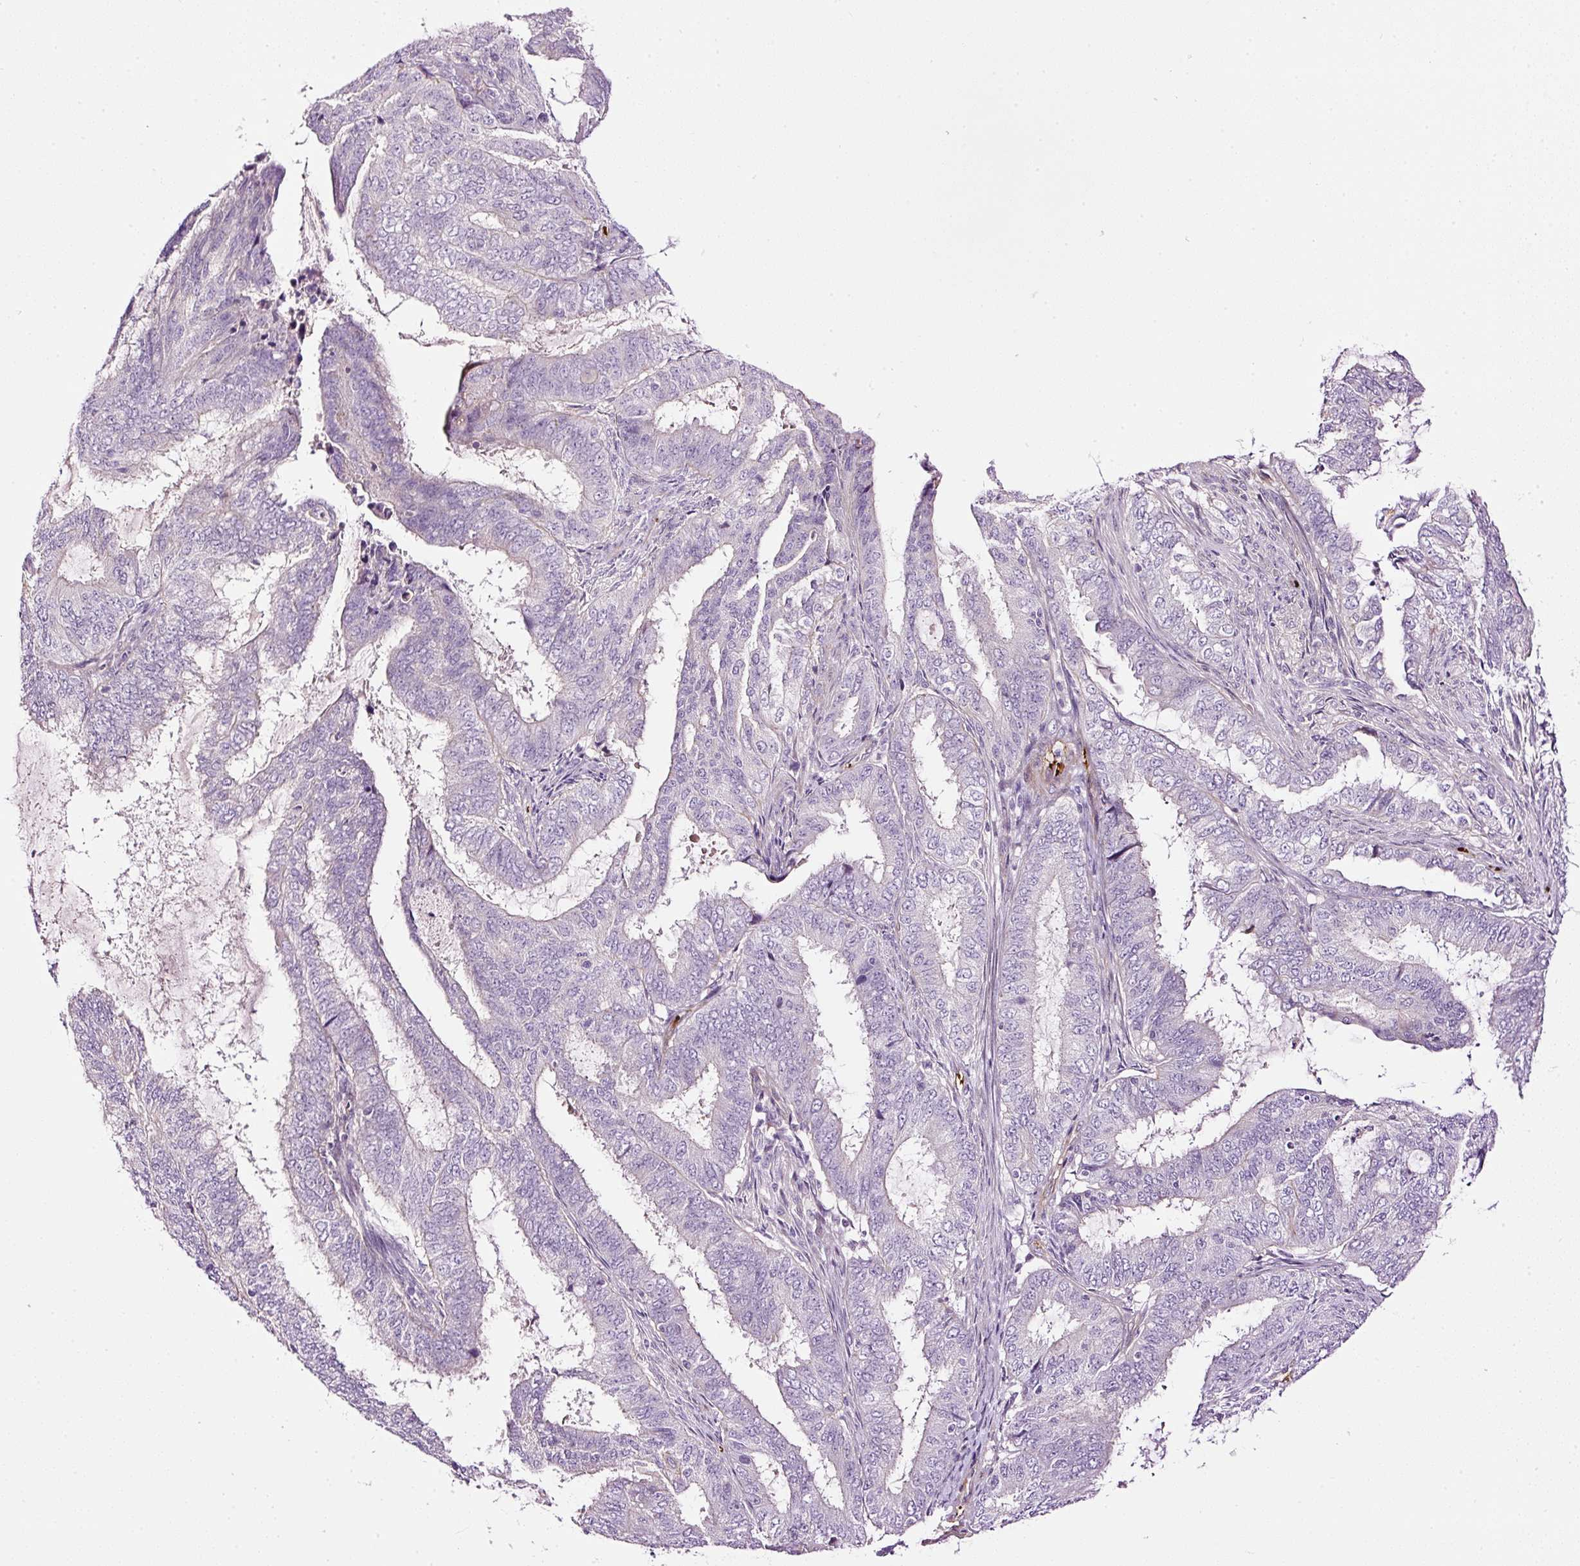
{"staining": {"intensity": "negative", "quantity": "none", "location": "none"}, "tissue": "endometrial cancer", "cell_type": "Tumor cells", "image_type": "cancer", "snomed": [{"axis": "morphology", "description": "Adenocarcinoma, NOS"}, {"axis": "topography", "description": "Endometrium"}], "caption": "This is a histopathology image of immunohistochemistry staining of adenocarcinoma (endometrial), which shows no expression in tumor cells.", "gene": "USHBP1", "patient": {"sex": "female", "age": 51}}